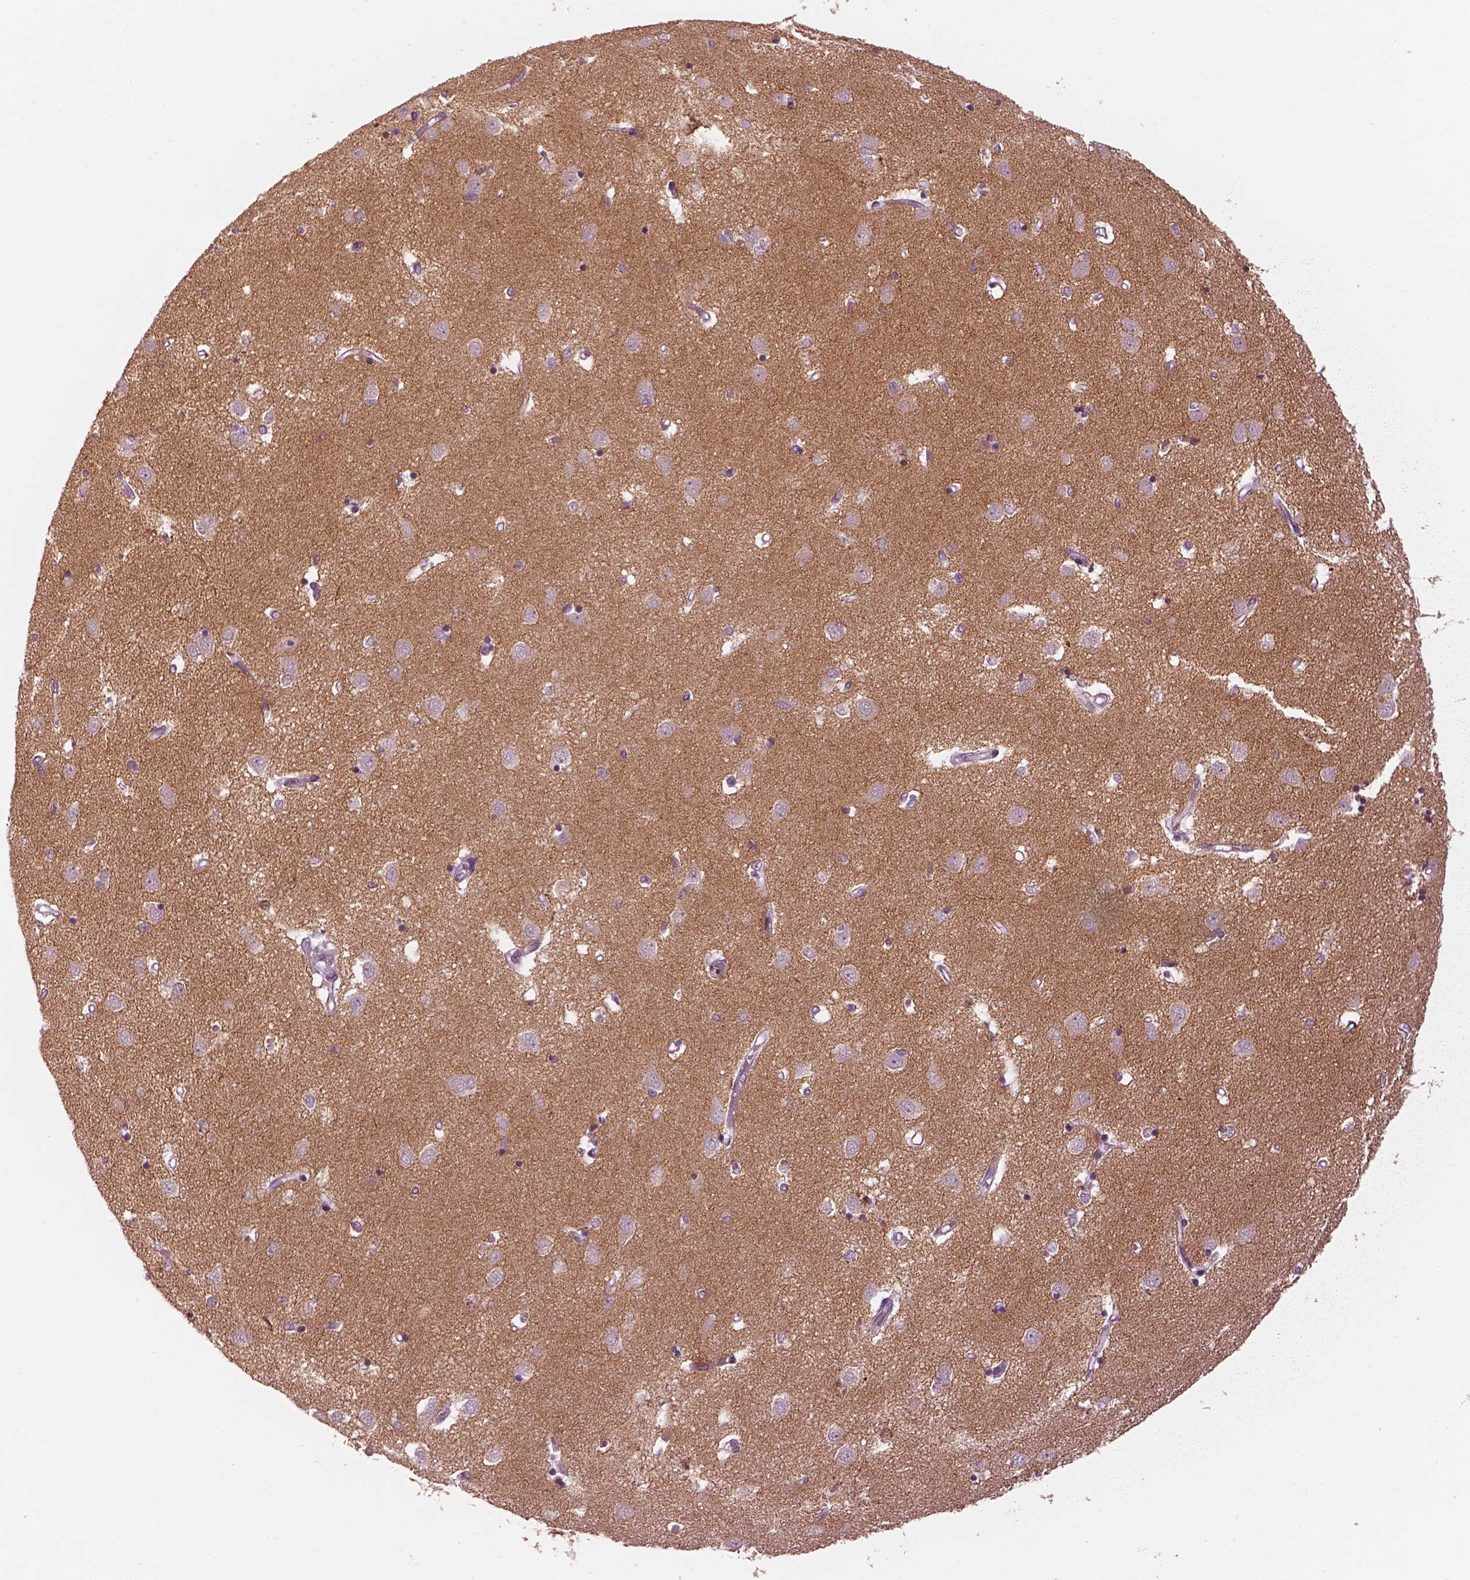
{"staining": {"intensity": "moderate", "quantity": "<25%", "location": "cytoplasmic/membranous"}, "tissue": "caudate", "cell_type": "Glial cells", "image_type": "normal", "snomed": [{"axis": "morphology", "description": "Normal tissue, NOS"}, {"axis": "topography", "description": "Lateral ventricle wall"}], "caption": "High-power microscopy captured an immunohistochemistry (IHC) micrograph of benign caudate, revealing moderate cytoplasmic/membranous staining in about <25% of glial cells. (DAB (3,3'-diaminobenzidine) IHC with brightfield microscopy, high magnification).", "gene": "KCNA2", "patient": {"sex": "male", "age": 54}}